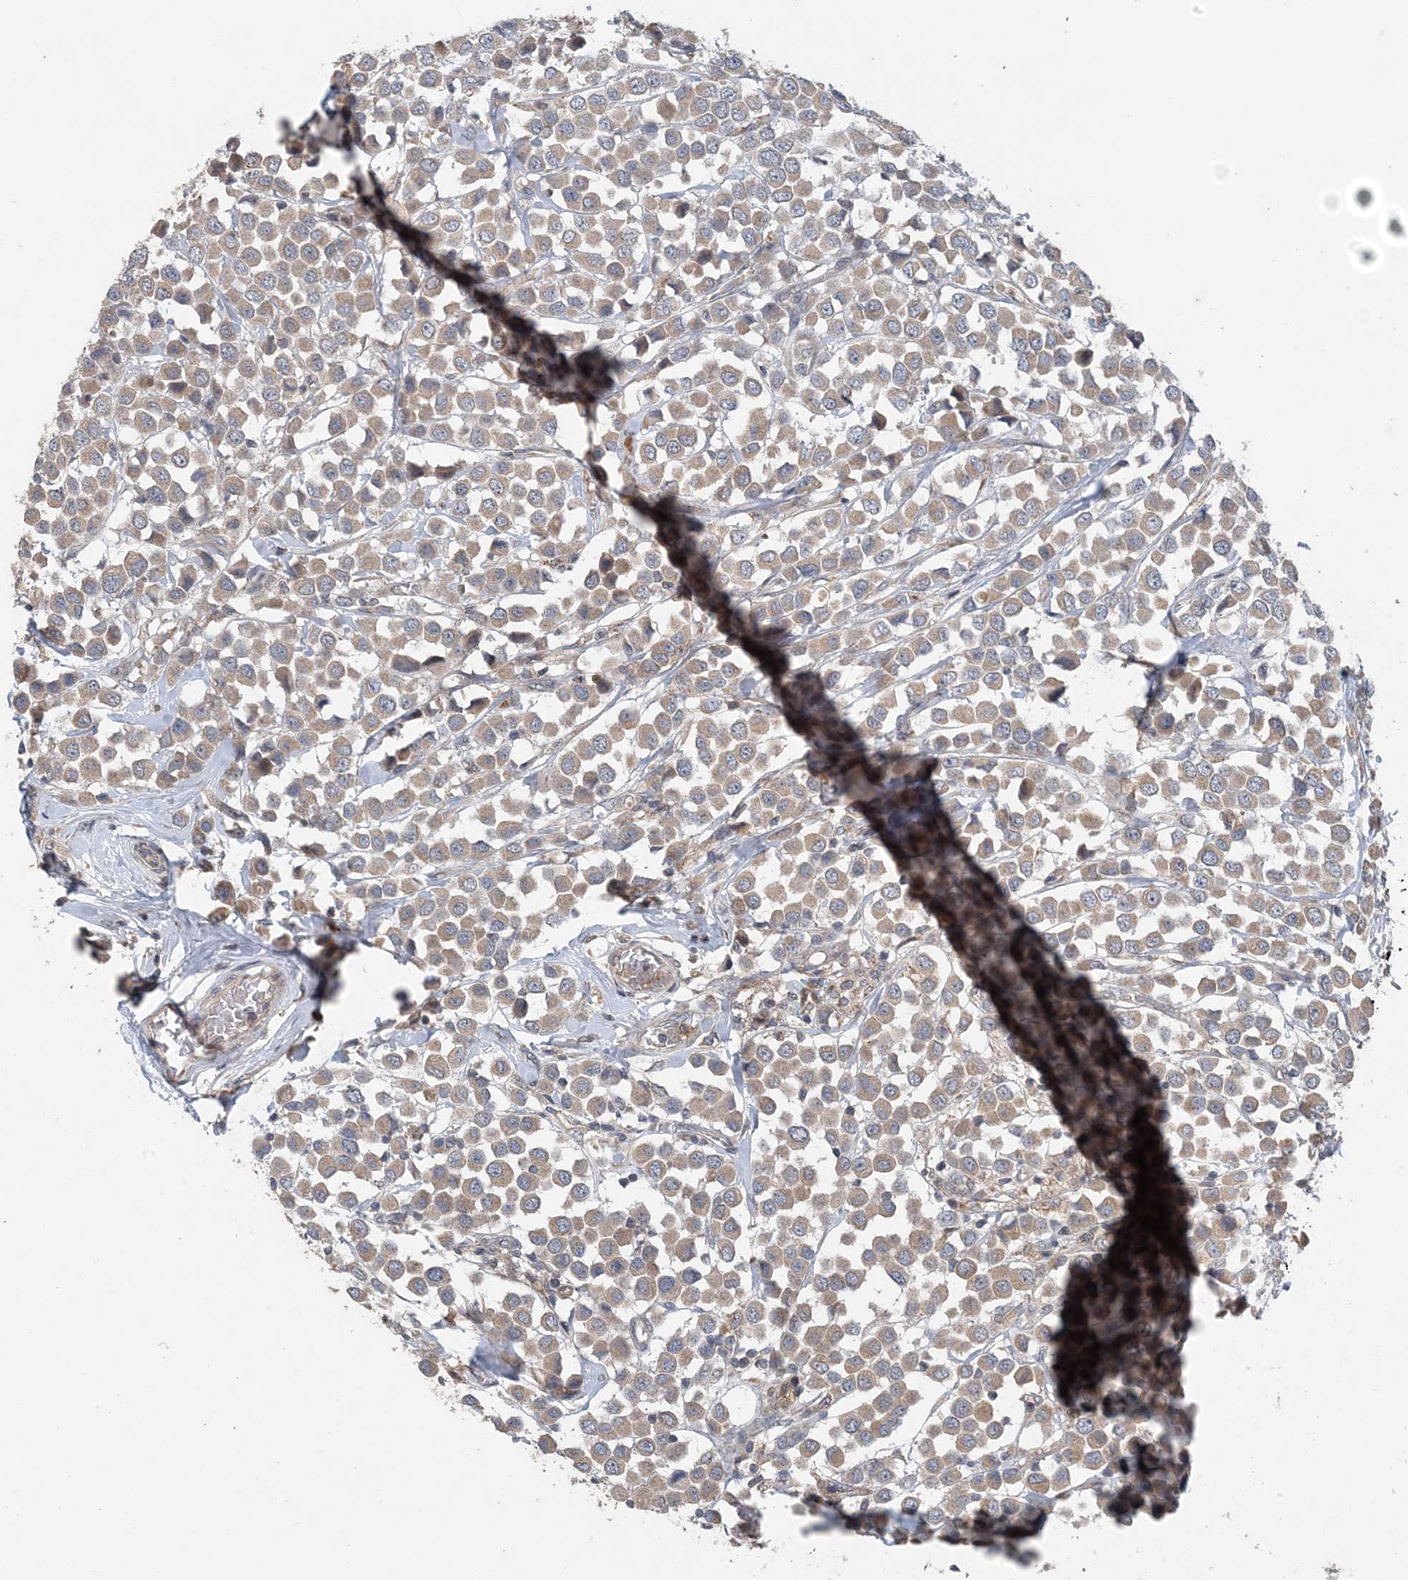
{"staining": {"intensity": "weak", "quantity": ">75%", "location": "cytoplasmic/membranous"}, "tissue": "breast cancer", "cell_type": "Tumor cells", "image_type": "cancer", "snomed": [{"axis": "morphology", "description": "Duct carcinoma"}, {"axis": "topography", "description": "Breast"}], "caption": "Protein staining shows weak cytoplasmic/membranous expression in about >75% of tumor cells in breast infiltrating ductal carcinoma. The staining is performed using DAB brown chromogen to label protein expression. The nuclei are counter-stained blue using hematoxylin.", "gene": "MYO9B", "patient": {"sex": "female", "age": 61}}